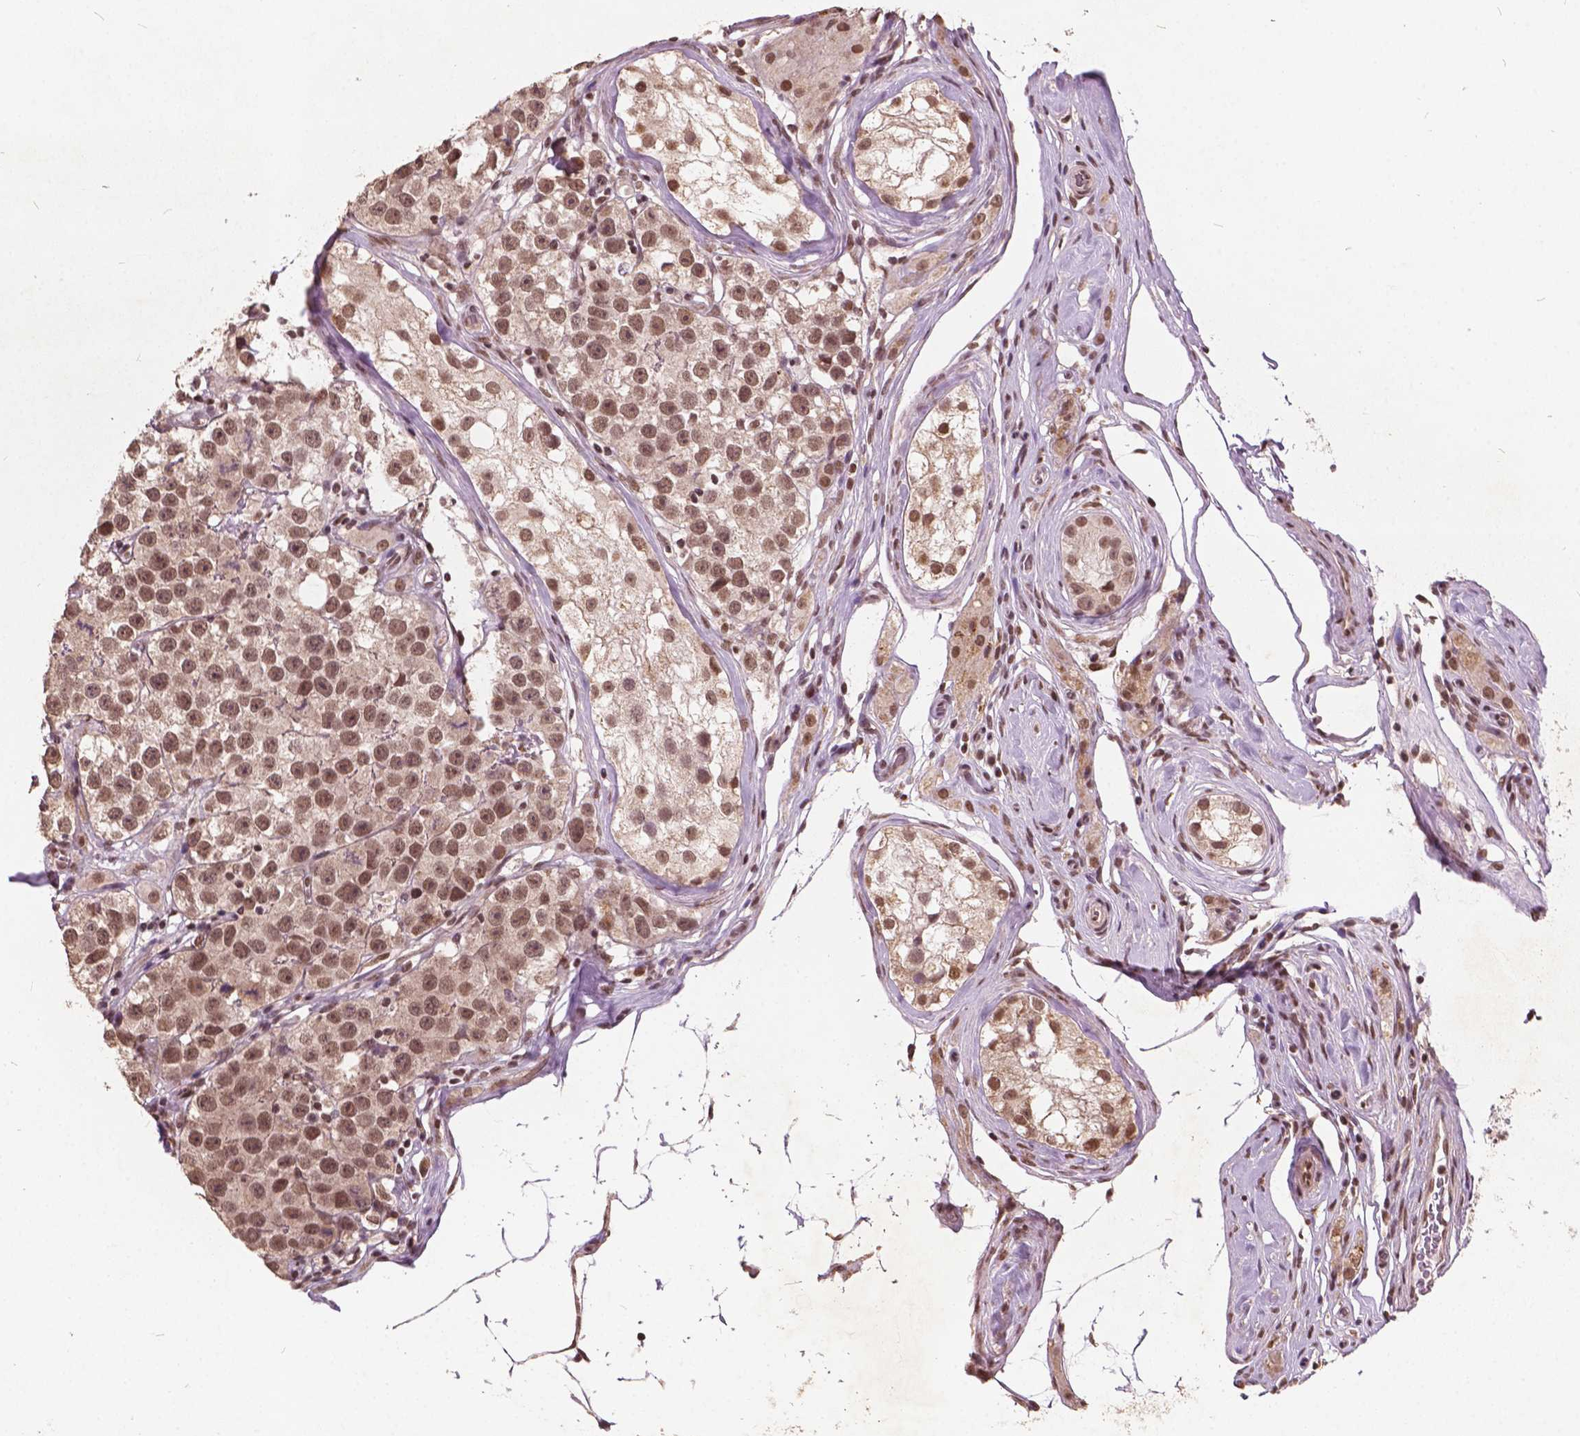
{"staining": {"intensity": "moderate", "quantity": ">75%", "location": "nuclear"}, "tissue": "testis cancer", "cell_type": "Tumor cells", "image_type": "cancer", "snomed": [{"axis": "morphology", "description": "Seminoma, NOS"}, {"axis": "topography", "description": "Testis"}], "caption": "A high-resolution image shows immunohistochemistry (IHC) staining of testis cancer, which demonstrates moderate nuclear positivity in approximately >75% of tumor cells.", "gene": "GPS2", "patient": {"sex": "male", "age": 34}}